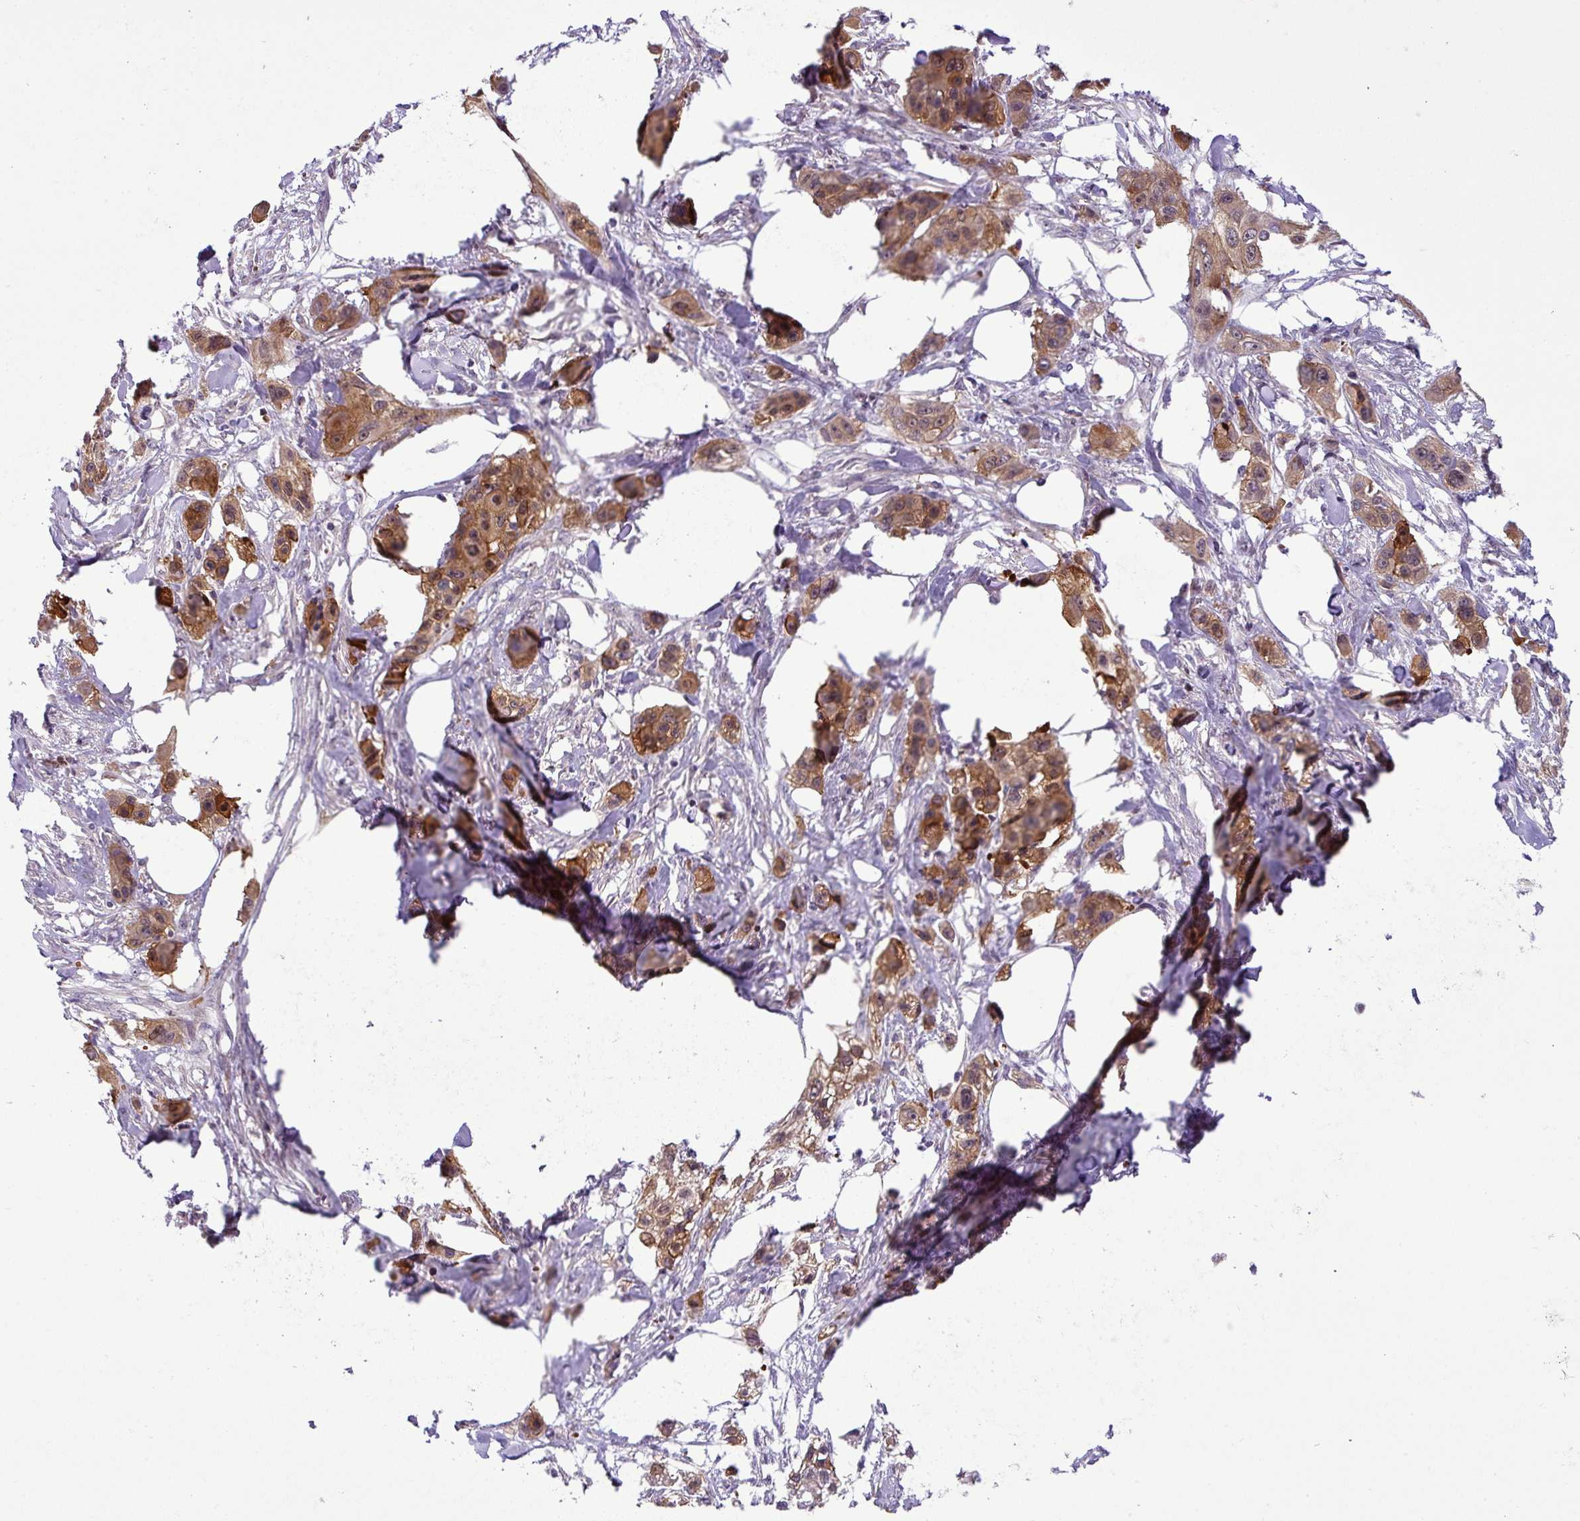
{"staining": {"intensity": "moderate", "quantity": ">75%", "location": "cytoplasmic/membranous,nuclear"}, "tissue": "skin cancer", "cell_type": "Tumor cells", "image_type": "cancer", "snomed": [{"axis": "morphology", "description": "Squamous cell carcinoma, NOS"}, {"axis": "topography", "description": "Skin"}], "caption": "High-power microscopy captured an immunohistochemistry micrograph of squamous cell carcinoma (skin), revealing moderate cytoplasmic/membranous and nuclear expression in about >75% of tumor cells.", "gene": "NBEAL2", "patient": {"sex": "male", "age": 63}}